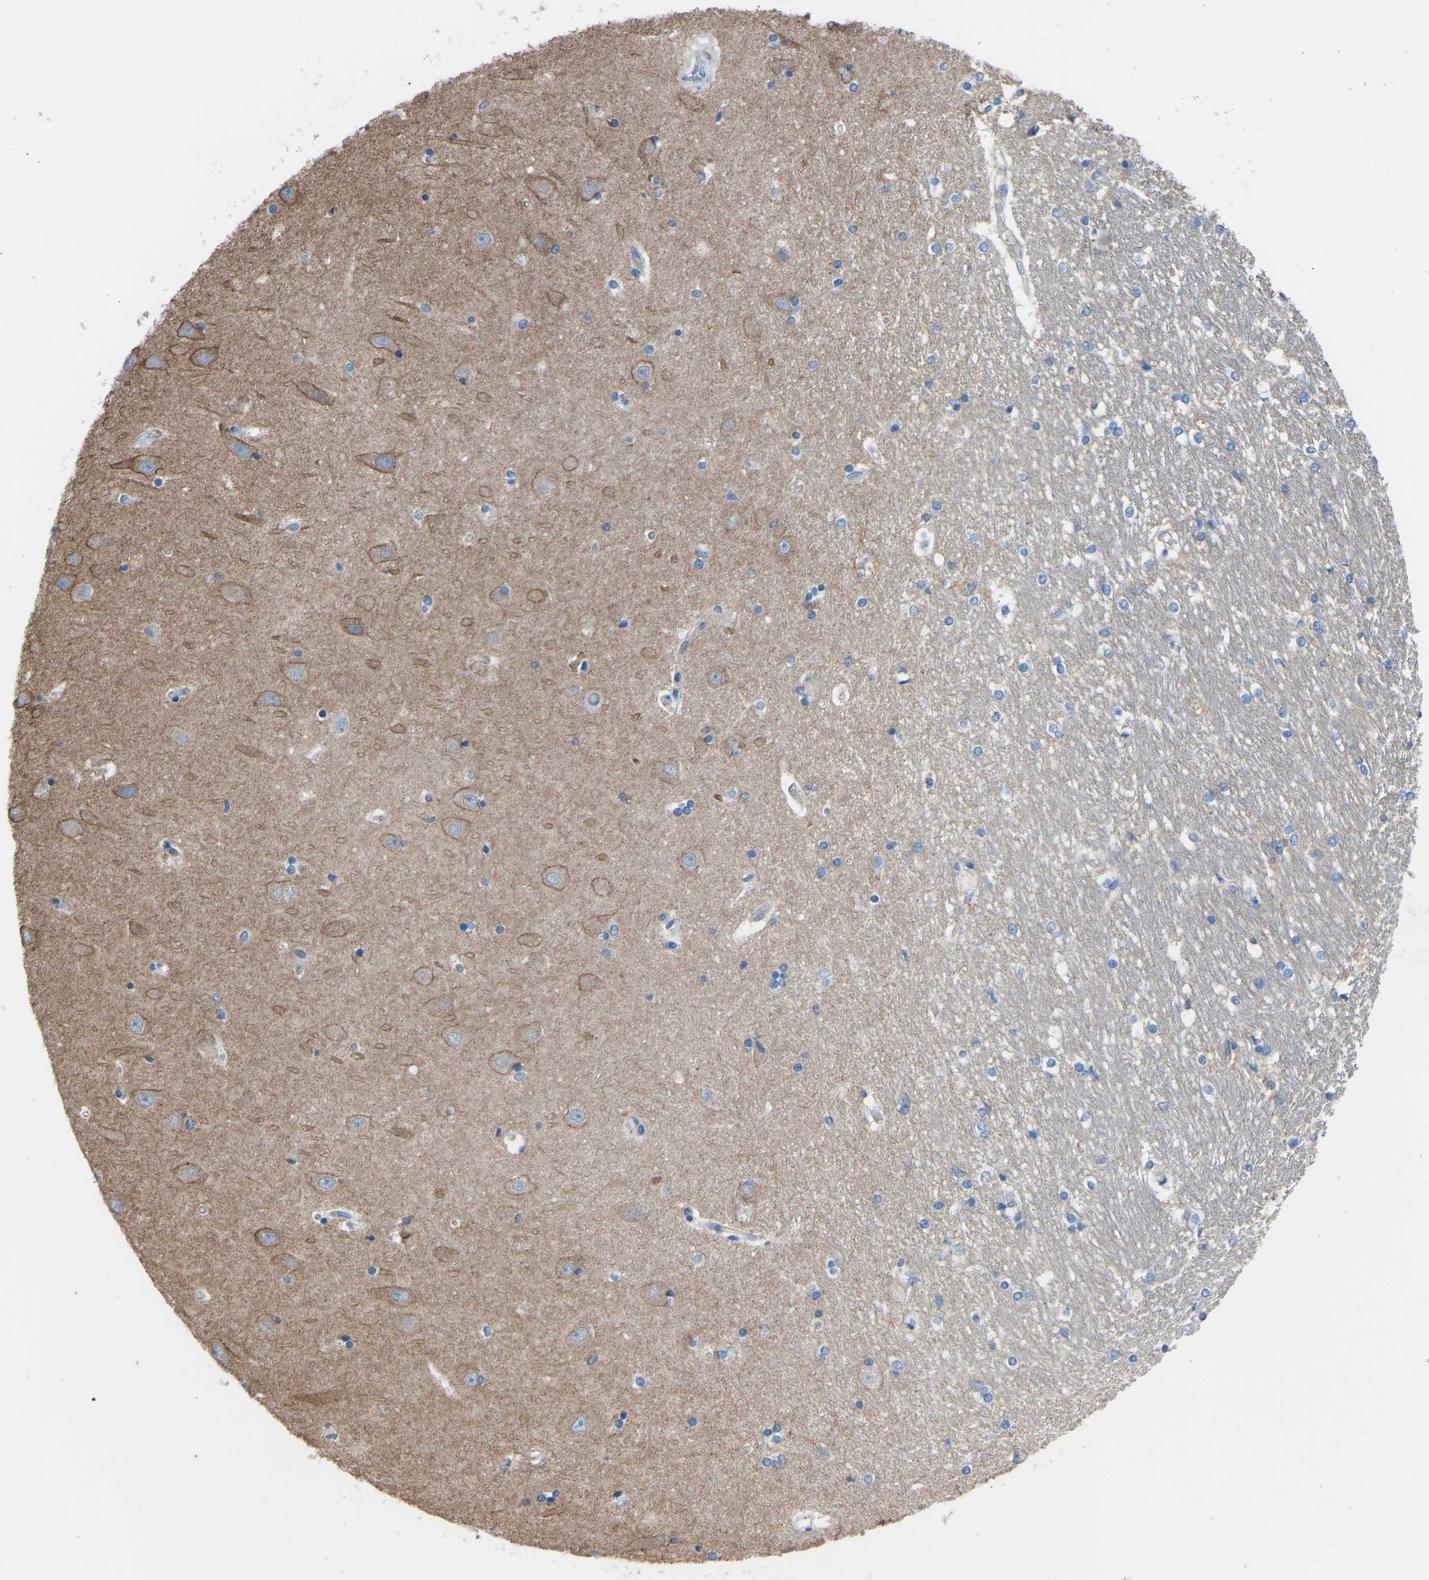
{"staining": {"intensity": "negative", "quantity": "none", "location": "none"}, "tissue": "hippocampus", "cell_type": "Glial cells", "image_type": "normal", "snomed": [{"axis": "morphology", "description": "Normal tissue, NOS"}, {"axis": "topography", "description": "Hippocampus"}], "caption": "Glial cells show no significant protein expression in benign hippocampus. The staining is performed using DAB brown chromogen with nuclei counter-stained in using hematoxylin.", "gene": "MYH10", "patient": {"sex": "male", "age": 45}}